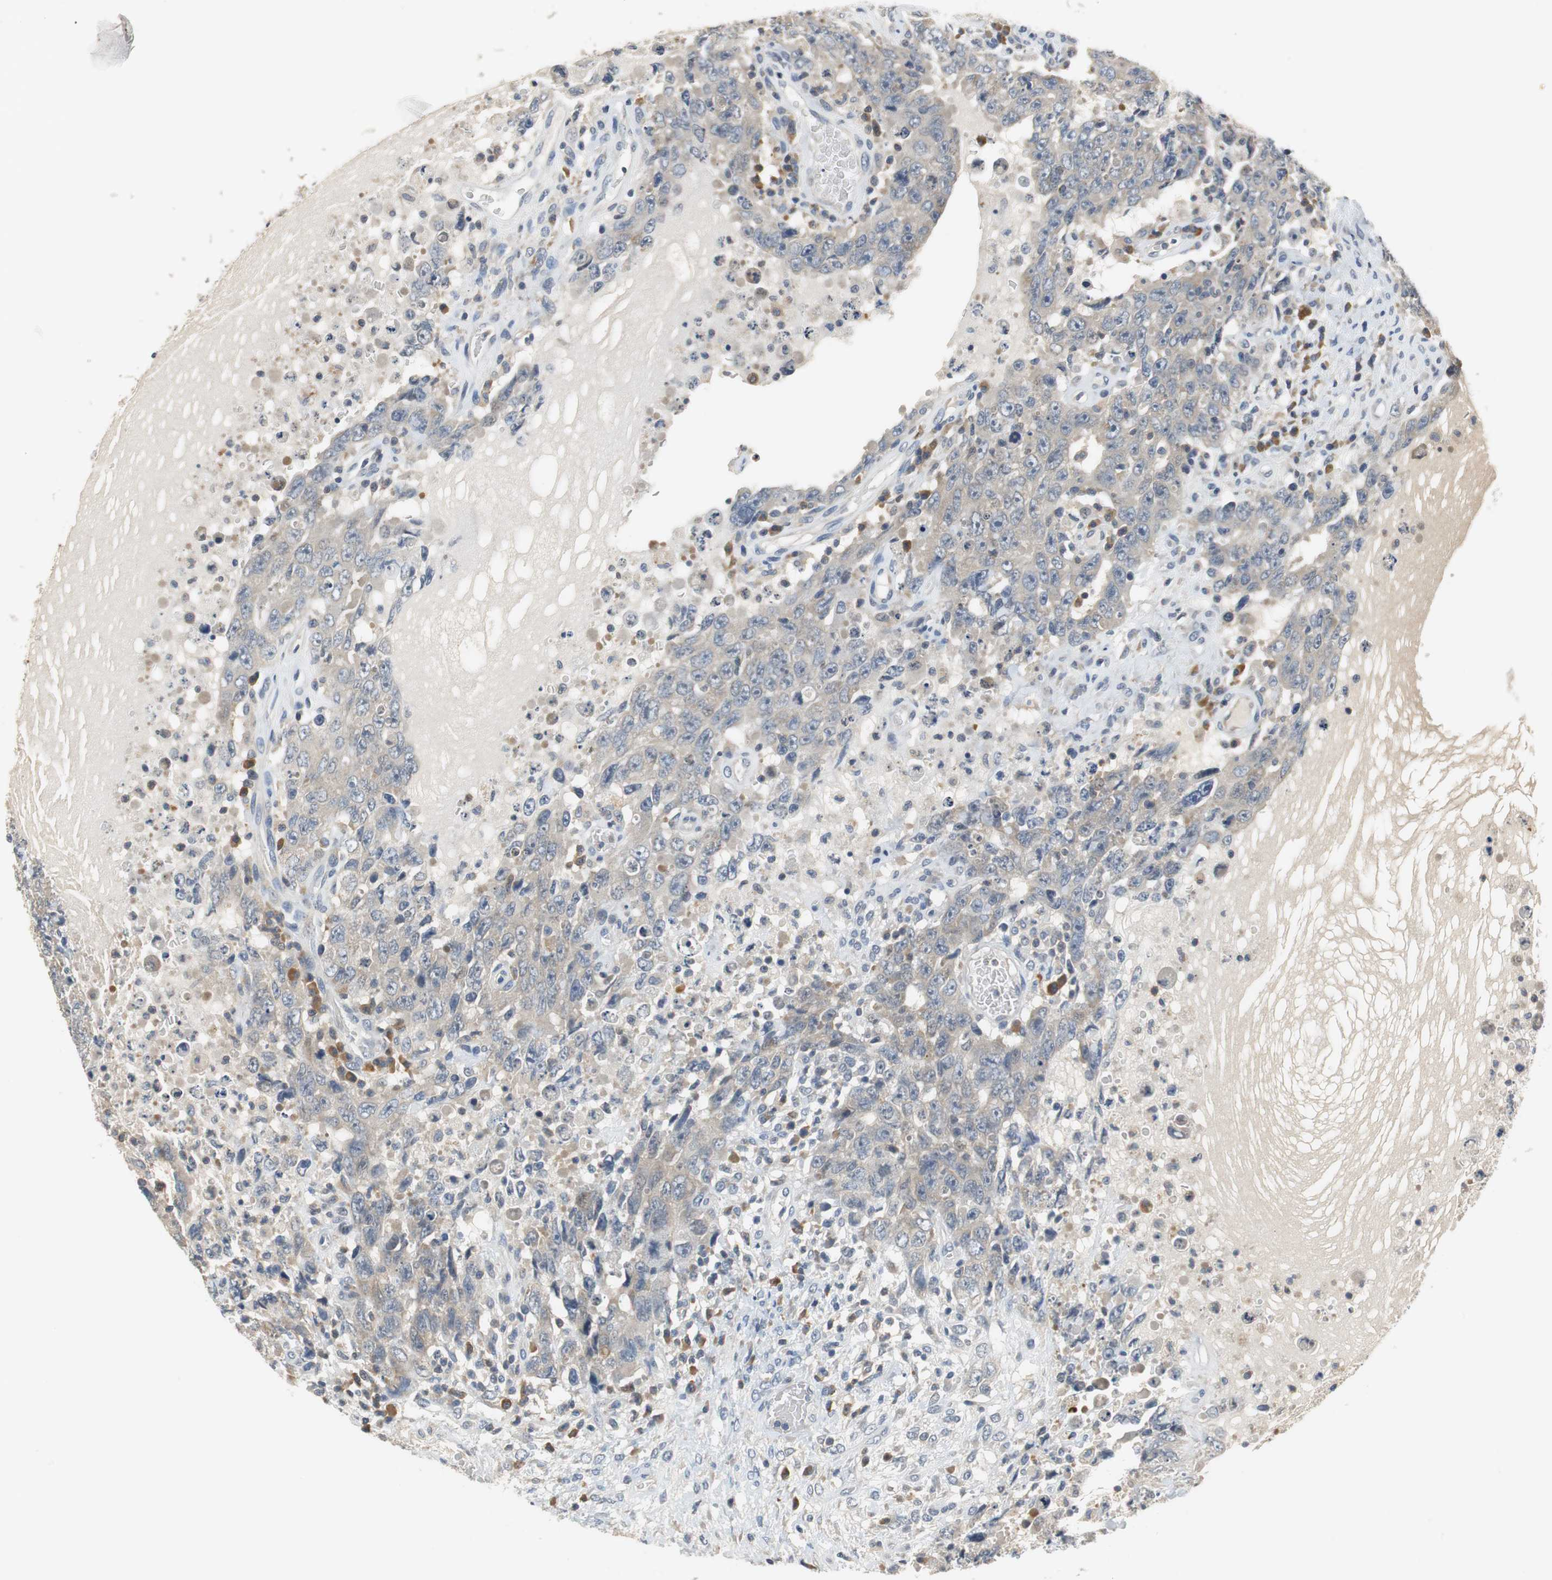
{"staining": {"intensity": "weak", "quantity": "25%-75%", "location": "cytoplasmic/membranous"}, "tissue": "testis cancer", "cell_type": "Tumor cells", "image_type": "cancer", "snomed": [{"axis": "morphology", "description": "Carcinoma, Embryonal, NOS"}, {"axis": "topography", "description": "Testis"}], "caption": "Human testis embryonal carcinoma stained with a brown dye displays weak cytoplasmic/membranous positive positivity in about 25%-75% of tumor cells.", "gene": "GLCCI1", "patient": {"sex": "male", "age": 26}}